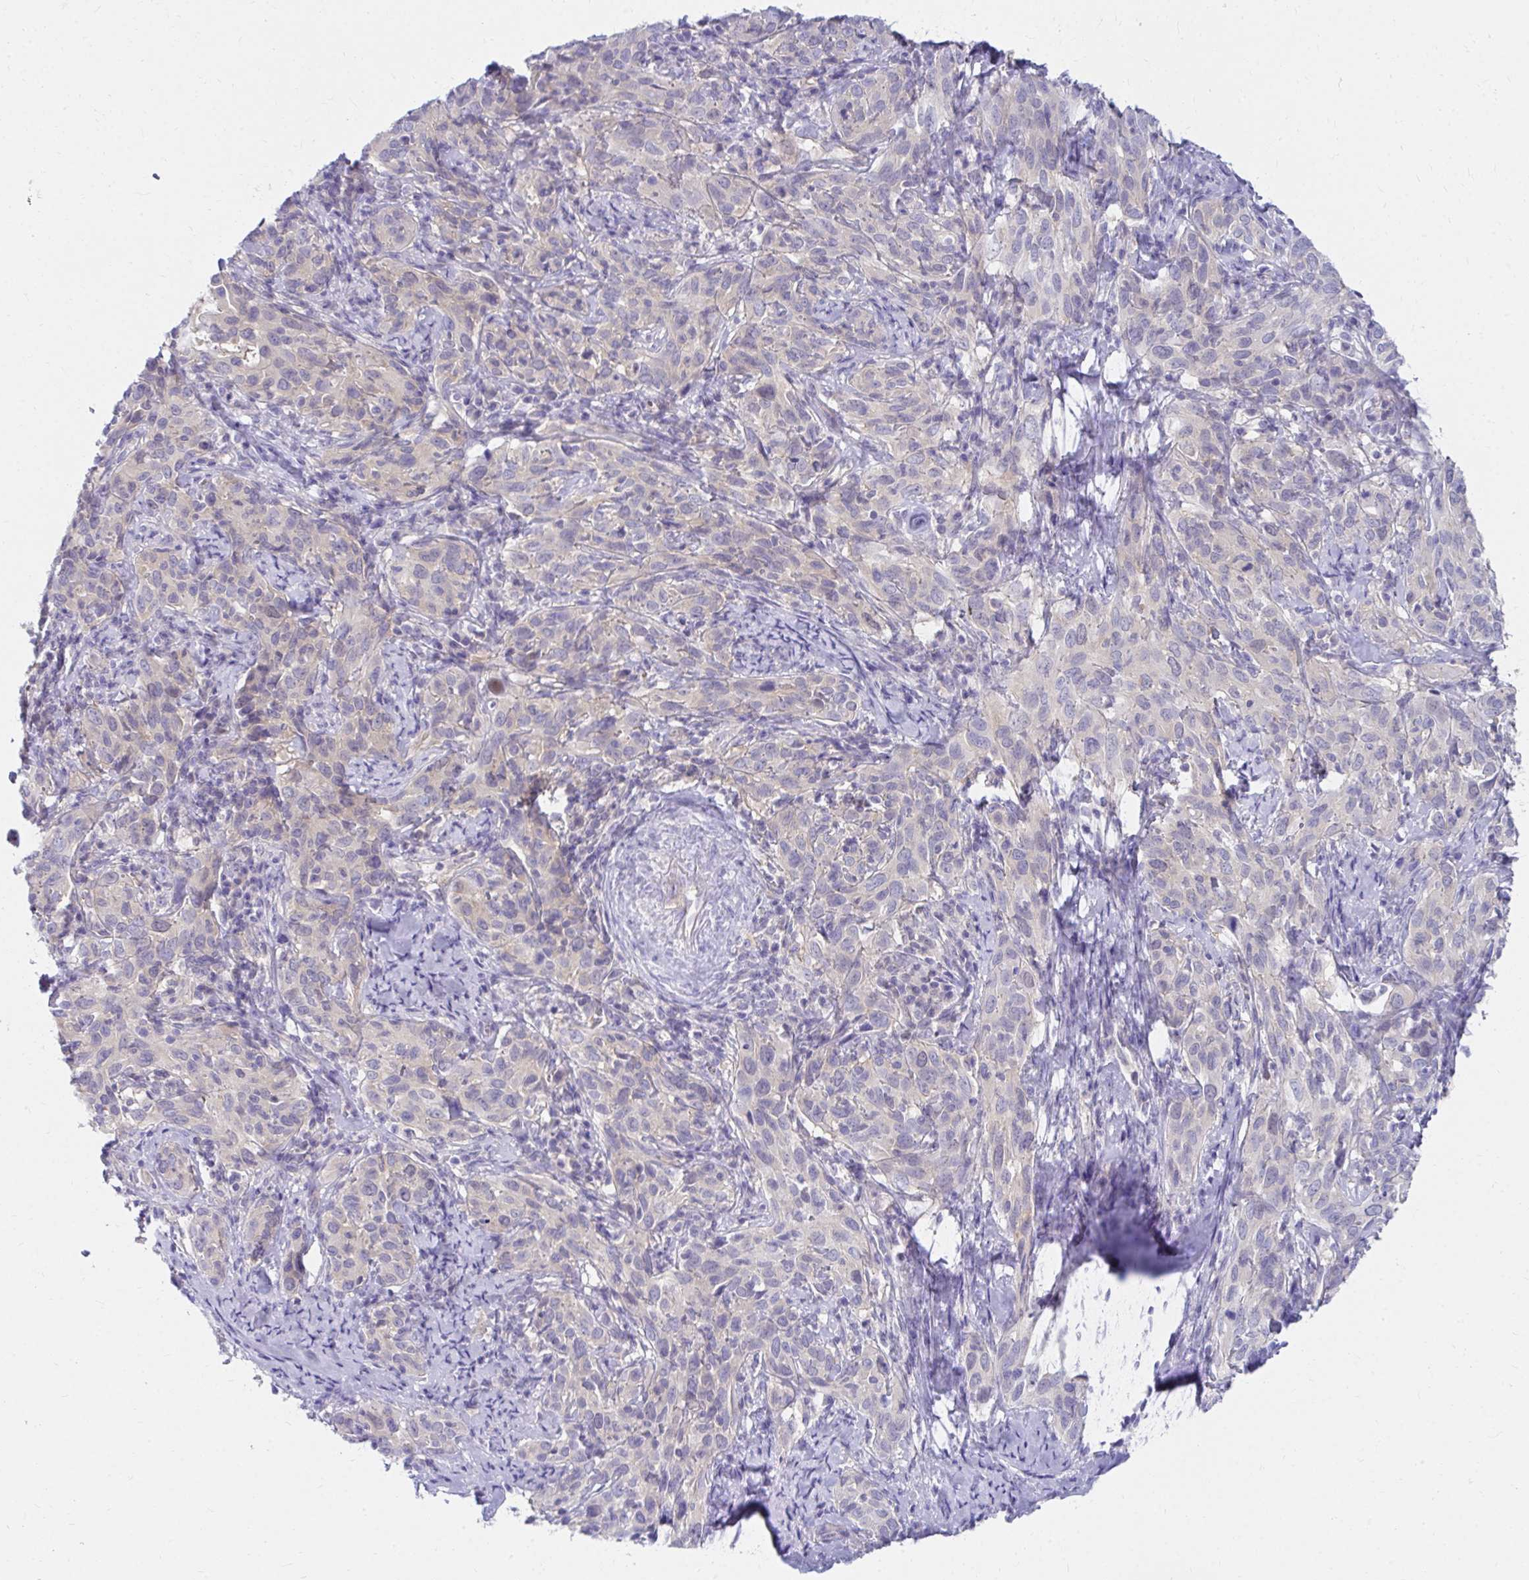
{"staining": {"intensity": "weak", "quantity": "<25%", "location": "cytoplasmic/membranous"}, "tissue": "cervical cancer", "cell_type": "Tumor cells", "image_type": "cancer", "snomed": [{"axis": "morphology", "description": "Normal tissue, NOS"}, {"axis": "morphology", "description": "Squamous cell carcinoma, NOS"}, {"axis": "topography", "description": "Cervix"}], "caption": "Immunohistochemistry photomicrograph of neoplastic tissue: human cervical squamous cell carcinoma stained with DAB (3,3'-diaminobenzidine) demonstrates no significant protein expression in tumor cells.", "gene": "C19orf81", "patient": {"sex": "female", "age": 51}}